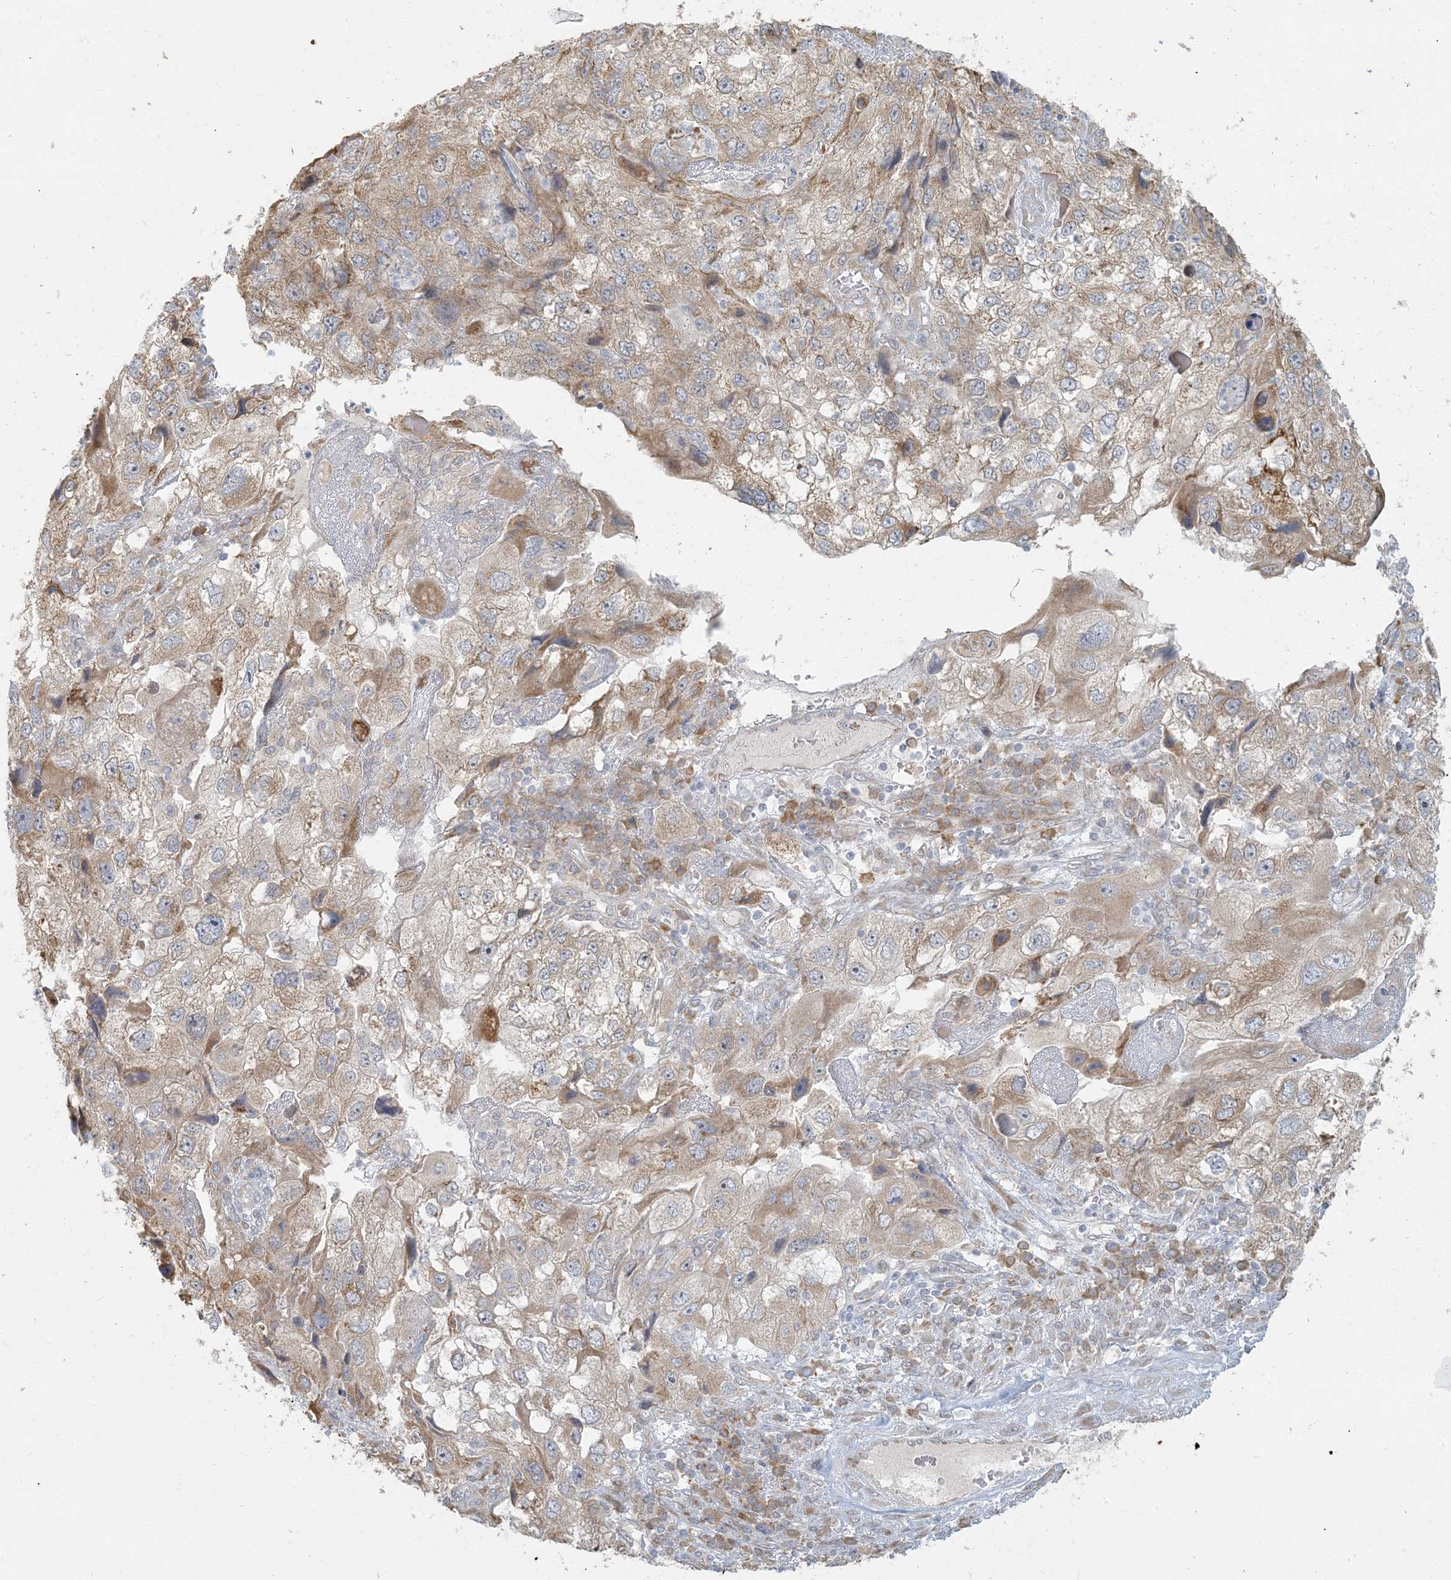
{"staining": {"intensity": "moderate", "quantity": "25%-75%", "location": "cytoplasmic/membranous"}, "tissue": "endometrial cancer", "cell_type": "Tumor cells", "image_type": "cancer", "snomed": [{"axis": "morphology", "description": "Adenocarcinoma, NOS"}, {"axis": "topography", "description": "Endometrium"}], "caption": "An image showing moderate cytoplasmic/membranous staining in about 25%-75% of tumor cells in endometrial cancer, as visualized by brown immunohistochemical staining.", "gene": "HACL1", "patient": {"sex": "female", "age": 49}}